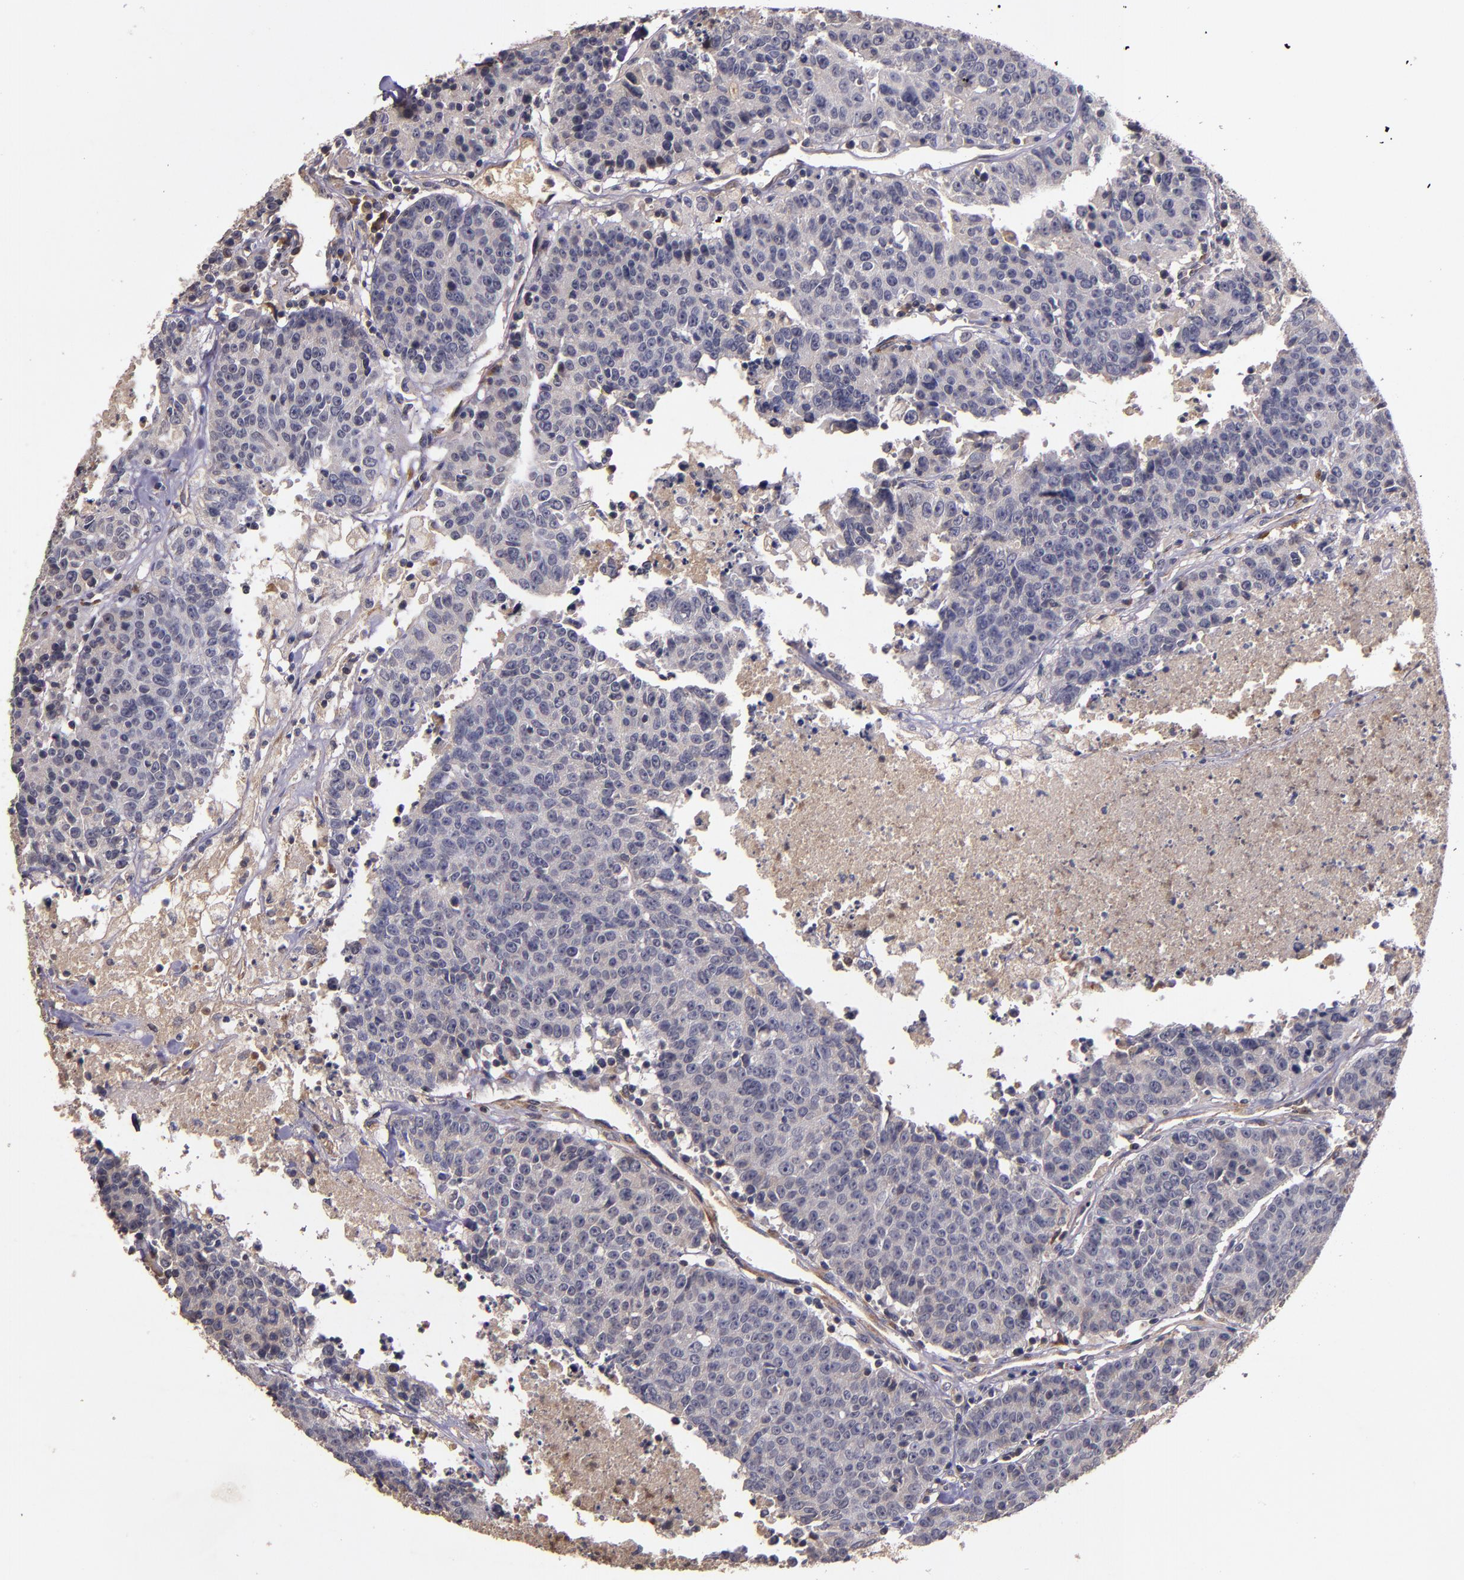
{"staining": {"intensity": "weak", "quantity": ">75%", "location": "cytoplasmic/membranous"}, "tissue": "colorectal cancer", "cell_type": "Tumor cells", "image_type": "cancer", "snomed": [{"axis": "morphology", "description": "Adenocarcinoma, NOS"}, {"axis": "topography", "description": "Colon"}], "caption": "Protein positivity by immunohistochemistry shows weak cytoplasmic/membranous staining in approximately >75% of tumor cells in colorectal adenocarcinoma.", "gene": "PRAF2", "patient": {"sex": "female", "age": 53}}